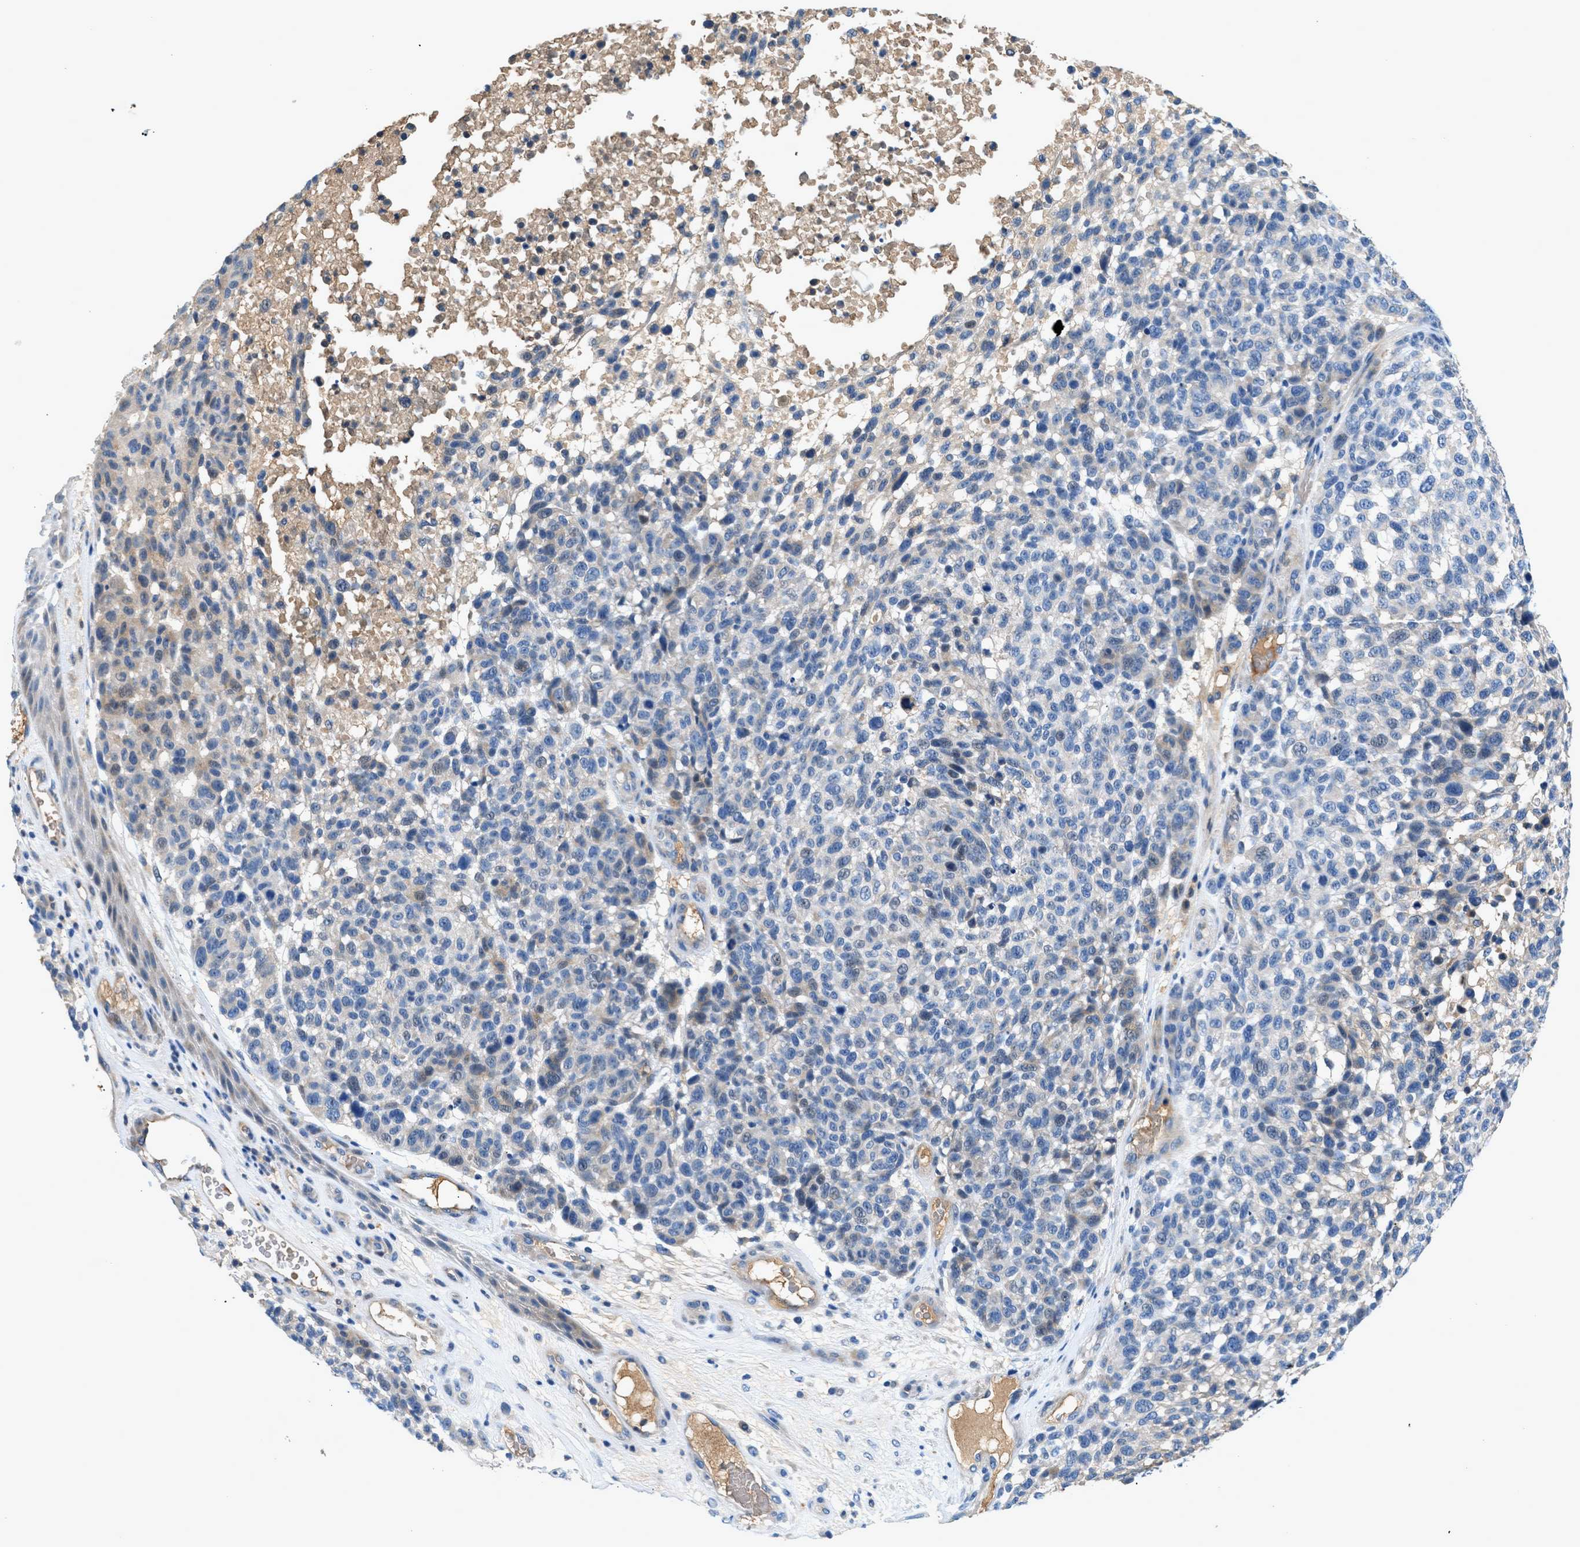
{"staining": {"intensity": "weak", "quantity": "<25%", "location": "cytoplasmic/membranous"}, "tissue": "melanoma", "cell_type": "Tumor cells", "image_type": "cancer", "snomed": [{"axis": "morphology", "description": "Malignant melanoma, NOS"}, {"axis": "topography", "description": "Skin"}], "caption": "An immunohistochemistry (IHC) micrograph of melanoma is shown. There is no staining in tumor cells of melanoma. The staining is performed using DAB (3,3'-diaminobenzidine) brown chromogen with nuclei counter-stained in using hematoxylin.", "gene": "RWDD2B", "patient": {"sex": "male", "age": 59}}